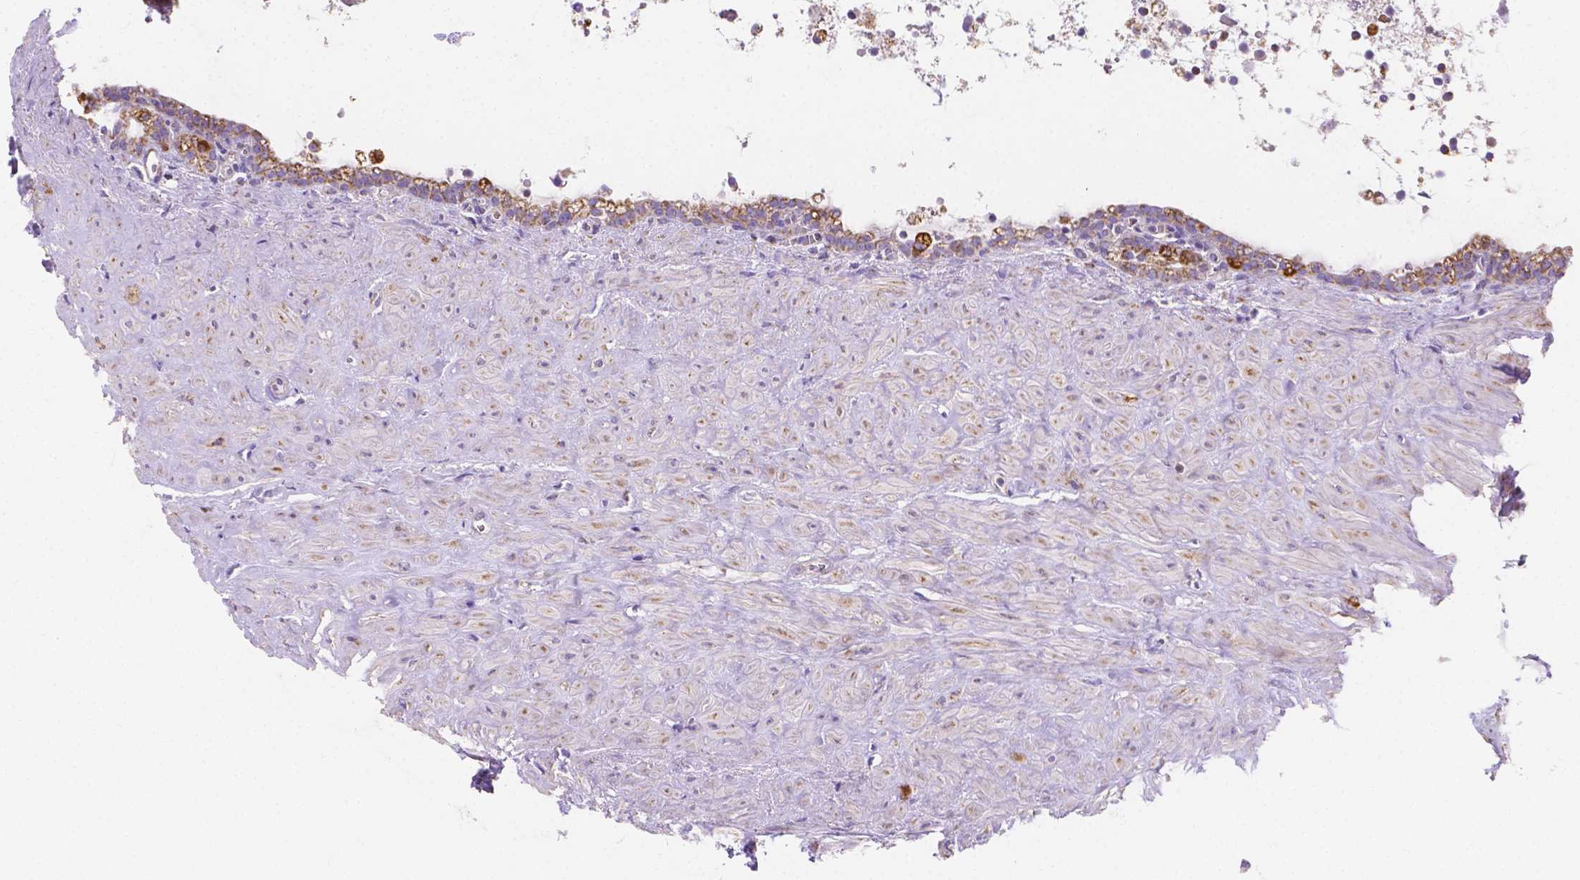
{"staining": {"intensity": "moderate", "quantity": ">75%", "location": "cytoplasmic/membranous"}, "tissue": "seminal vesicle", "cell_type": "Glandular cells", "image_type": "normal", "snomed": [{"axis": "morphology", "description": "Normal tissue, NOS"}, {"axis": "topography", "description": "Seminal veicle"}], "caption": "Immunohistochemistry micrograph of unremarkable seminal vesicle: seminal vesicle stained using immunohistochemistry reveals medium levels of moderate protein expression localized specifically in the cytoplasmic/membranous of glandular cells, appearing as a cytoplasmic/membranous brown color.", "gene": "SGTB", "patient": {"sex": "male", "age": 76}}